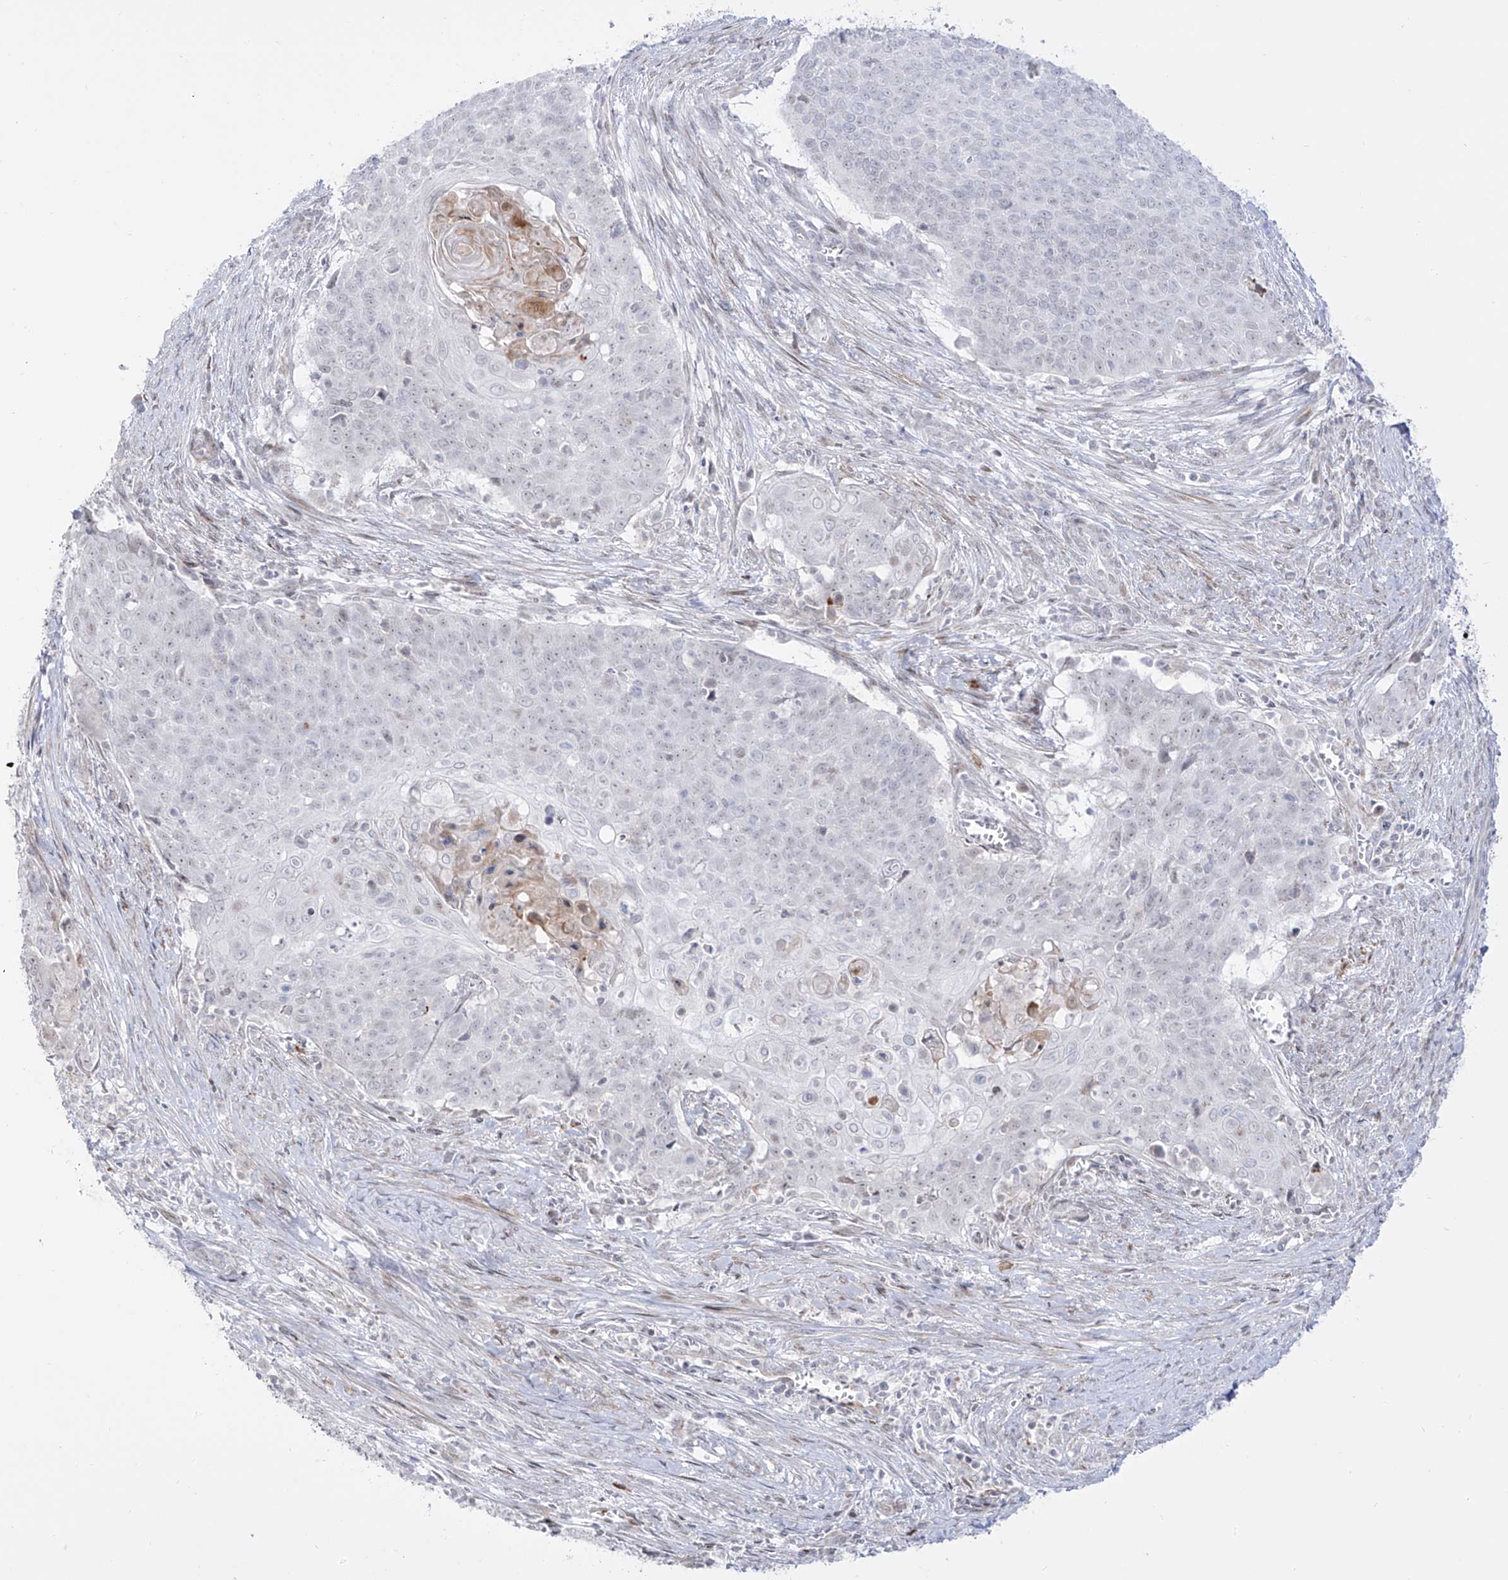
{"staining": {"intensity": "negative", "quantity": "none", "location": "none"}, "tissue": "cervical cancer", "cell_type": "Tumor cells", "image_type": "cancer", "snomed": [{"axis": "morphology", "description": "Squamous cell carcinoma, NOS"}, {"axis": "topography", "description": "Cervix"}], "caption": "High magnification brightfield microscopy of cervical cancer (squamous cell carcinoma) stained with DAB (3,3'-diaminobenzidine) (brown) and counterstained with hematoxylin (blue): tumor cells show no significant staining.", "gene": "ZNF180", "patient": {"sex": "female", "age": 39}}